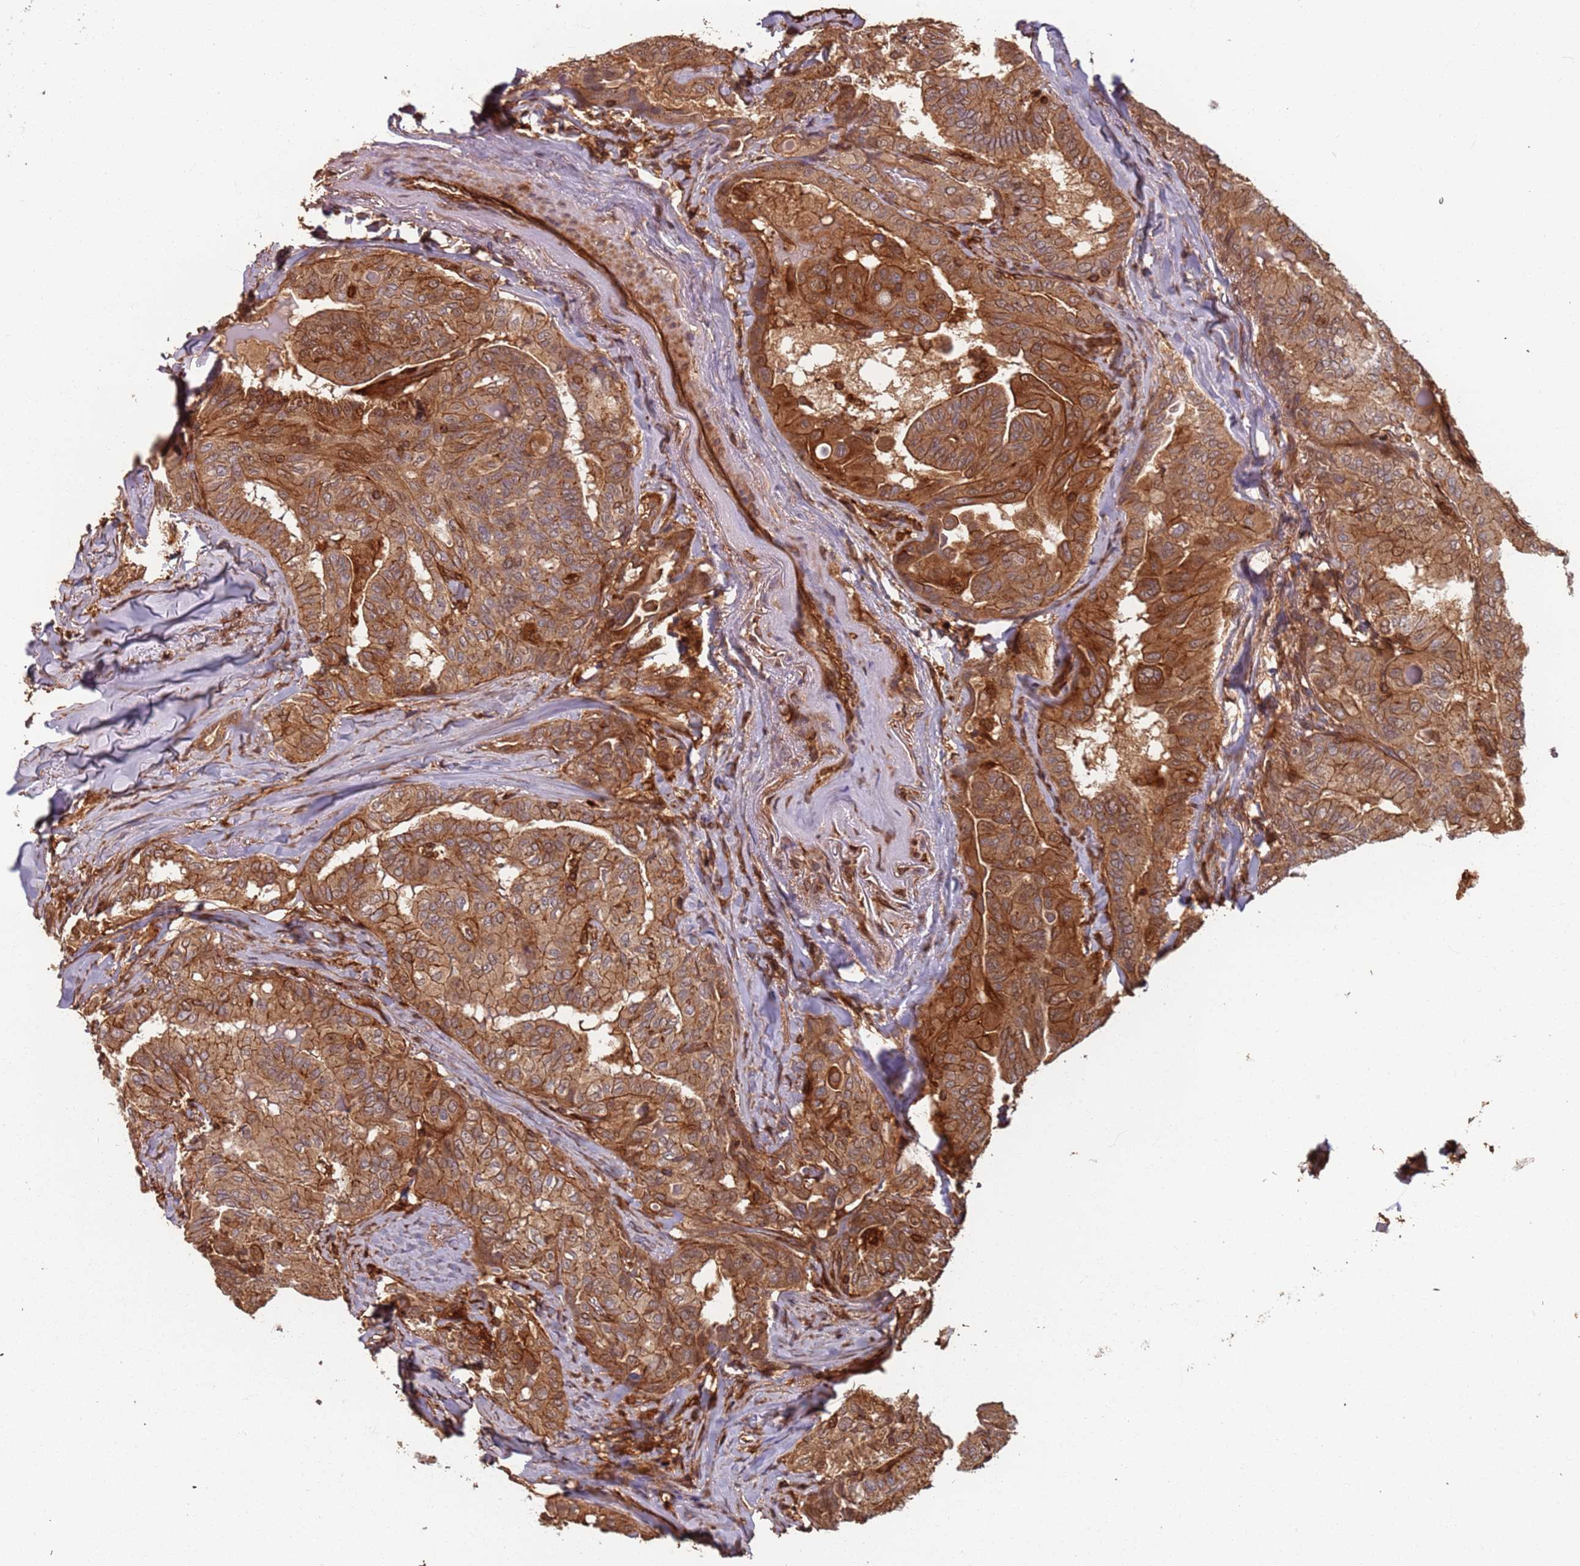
{"staining": {"intensity": "moderate", "quantity": ">75%", "location": "cytoplasmic/membranous"}, "tissue": "thyroid cancer", "cell_type": "Tumor cells", "image_type": "cancer", "snomed": [{"axis": "morphology", "description": "Papillary adenocarcinoma, NOS"}, {"axis": "topography", "description": "Thyroid gland"}], "caption": "Thyroid cancer tissue shows moderate cytoplasmic/membranous positivity in approximately >75% of tumor cells, visualized by immunohistochemistry.", "gene": "SDCCAG8", "patient": {"sex": "female", "age": 68}}